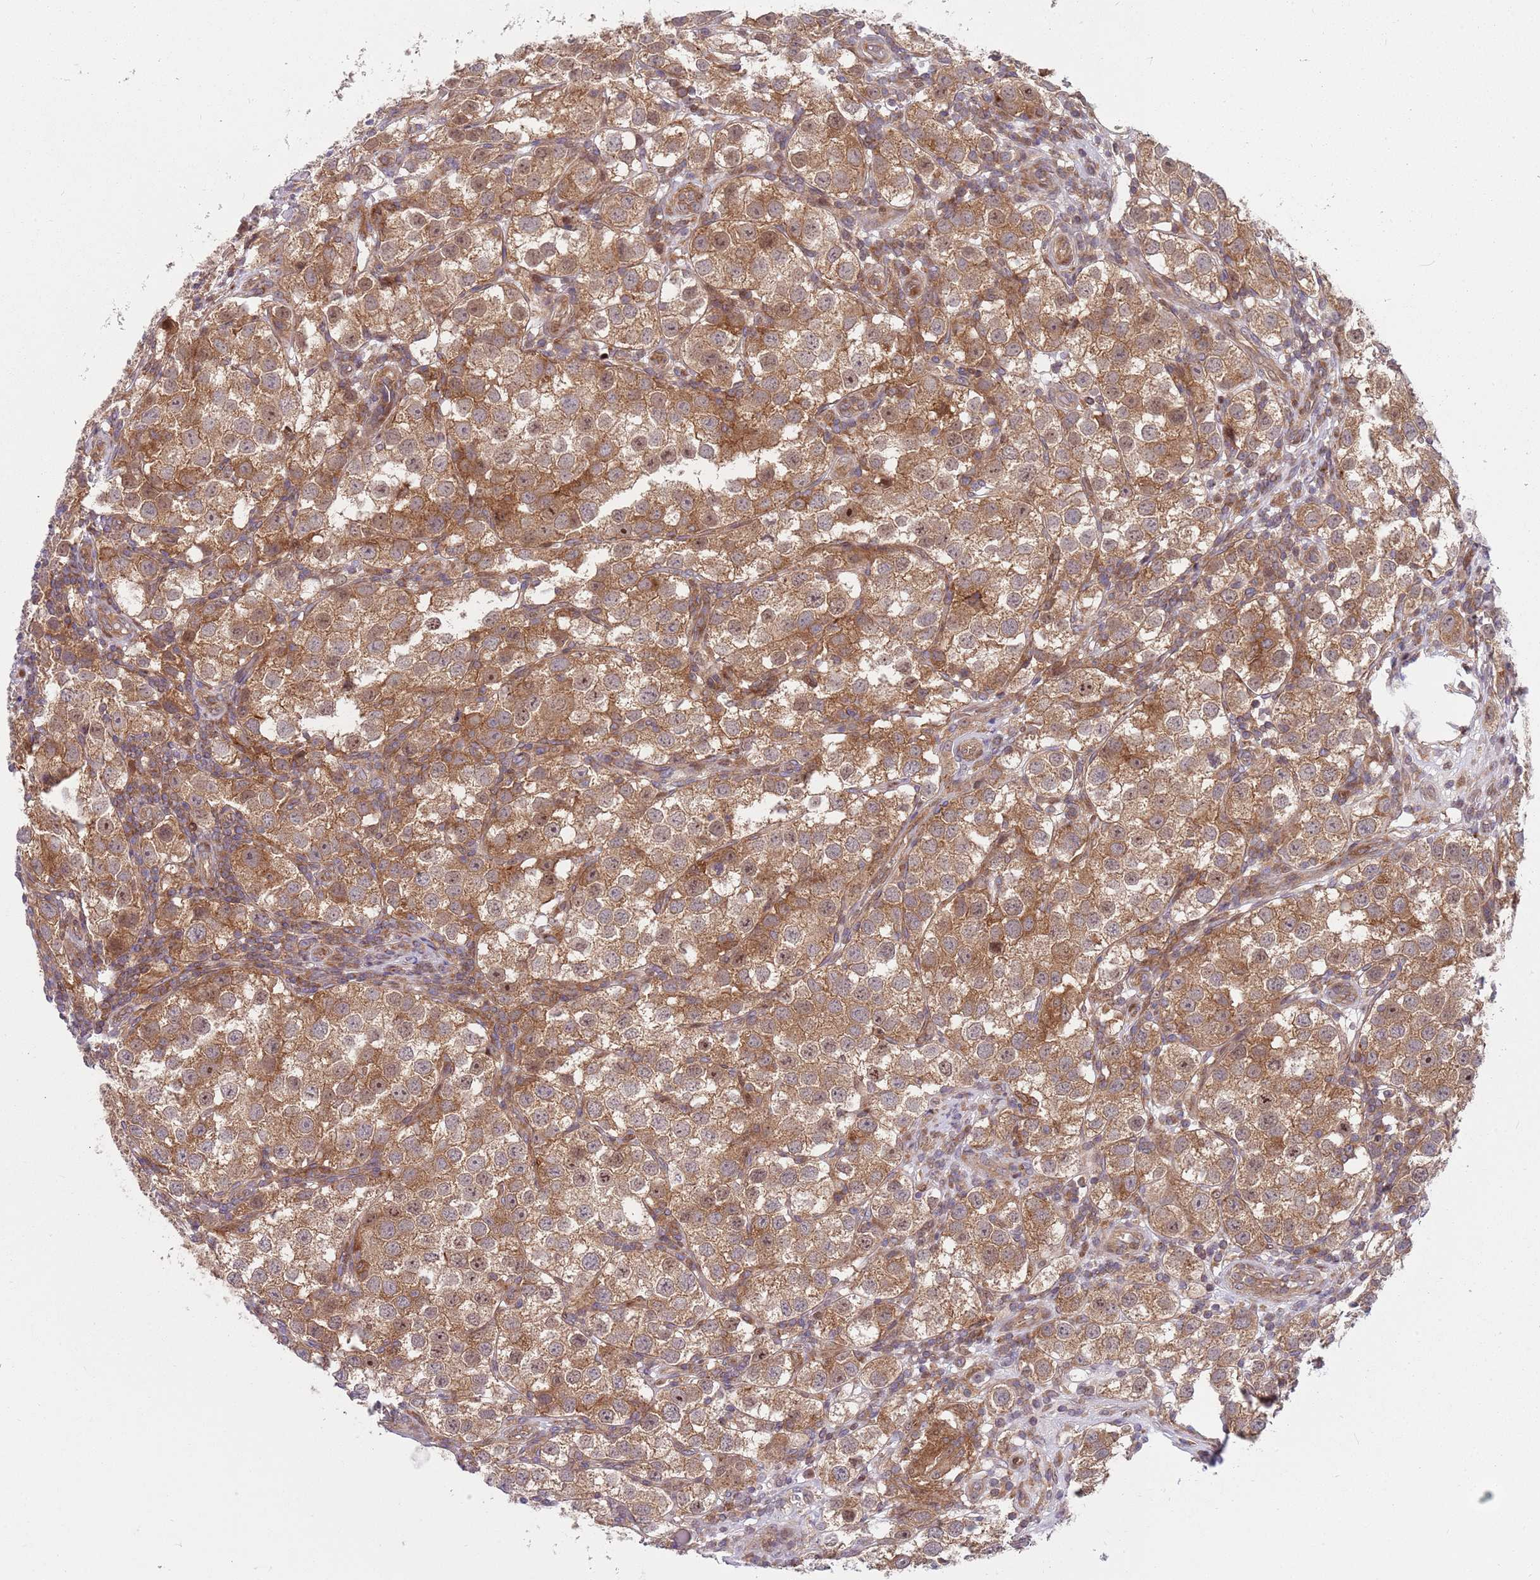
{"staining": {"intensity": "moderate", "quantity": "25%-75%", "location": "cytoplasmic/membranous,nuclear"}, "tissue": "testis cancer", "cell_type": "Tumor cells", "image_type": "cancer", "snomed": [{"axis": "morphology", "description": "Seminoma, NOS"}, {"axis": "topography", "description": "Testis"}], "caption": "The histopathology image shows immunohistochemical staining of testis cancer (seminoma). There is moderate cytoplasmic/membranous and nuclear positivity is appreciated in approximately 25%-75% of tumor cells.", "gene": "GGA1", "patient": {"sex": "male", "age": 37}}